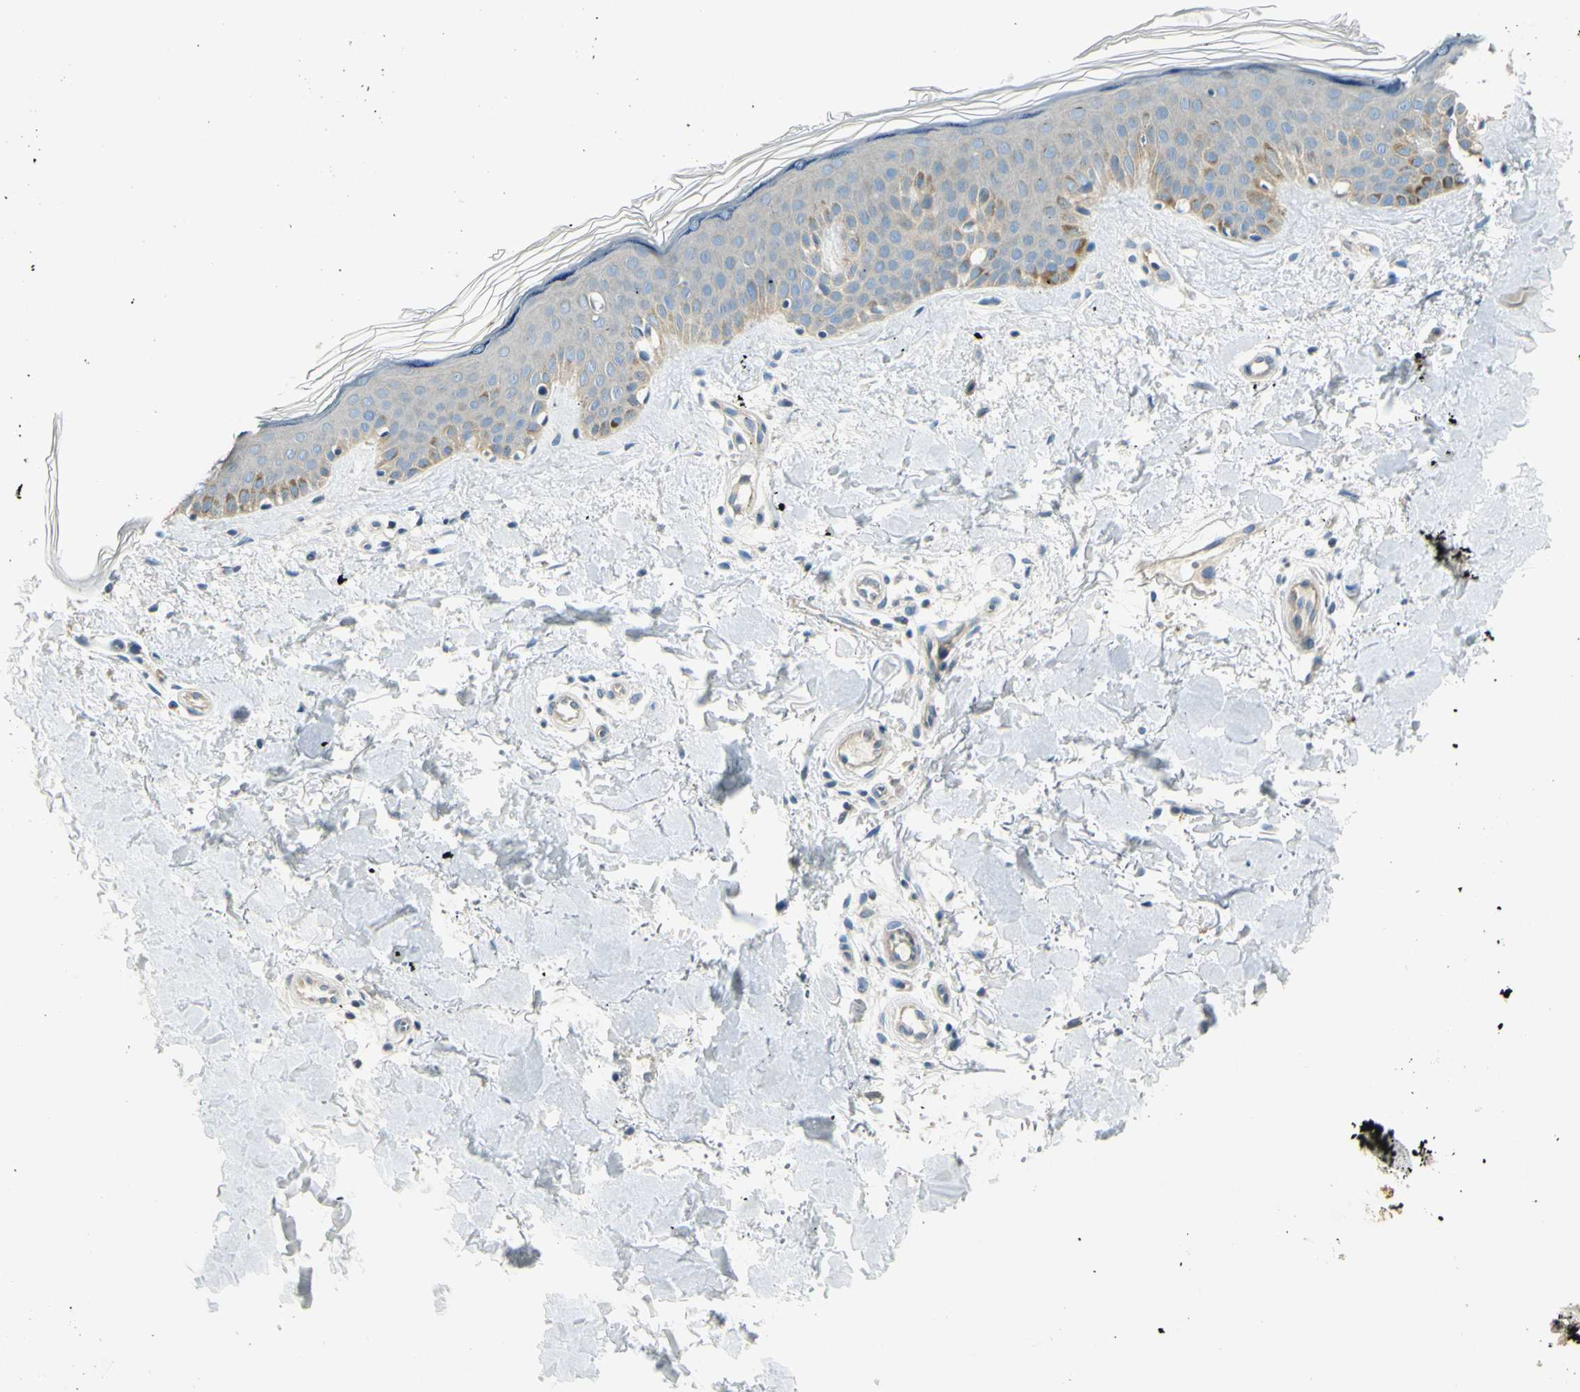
{"staining": {"intensity": "negative", "quantity": "none", "location": "none"}, "tissue": "skin", "cell_type": "Fibroblasts", "image_type": "normal", "snomed": [{"axis": "morphology", "description": "Normal tissue, NOS"}, {"axis": "topography", "description": "Skin"}], "caption": "DAB immunohistochemical staining of unremarkable human skin exhibits no significant staining in fibroblasts. (DAB (3,3'-diaminobenzidine) immunohistochemistry with hematoxylin counter stain).", "gene": "LAMA3", "patient": {"sex": "male", "age": 67}}